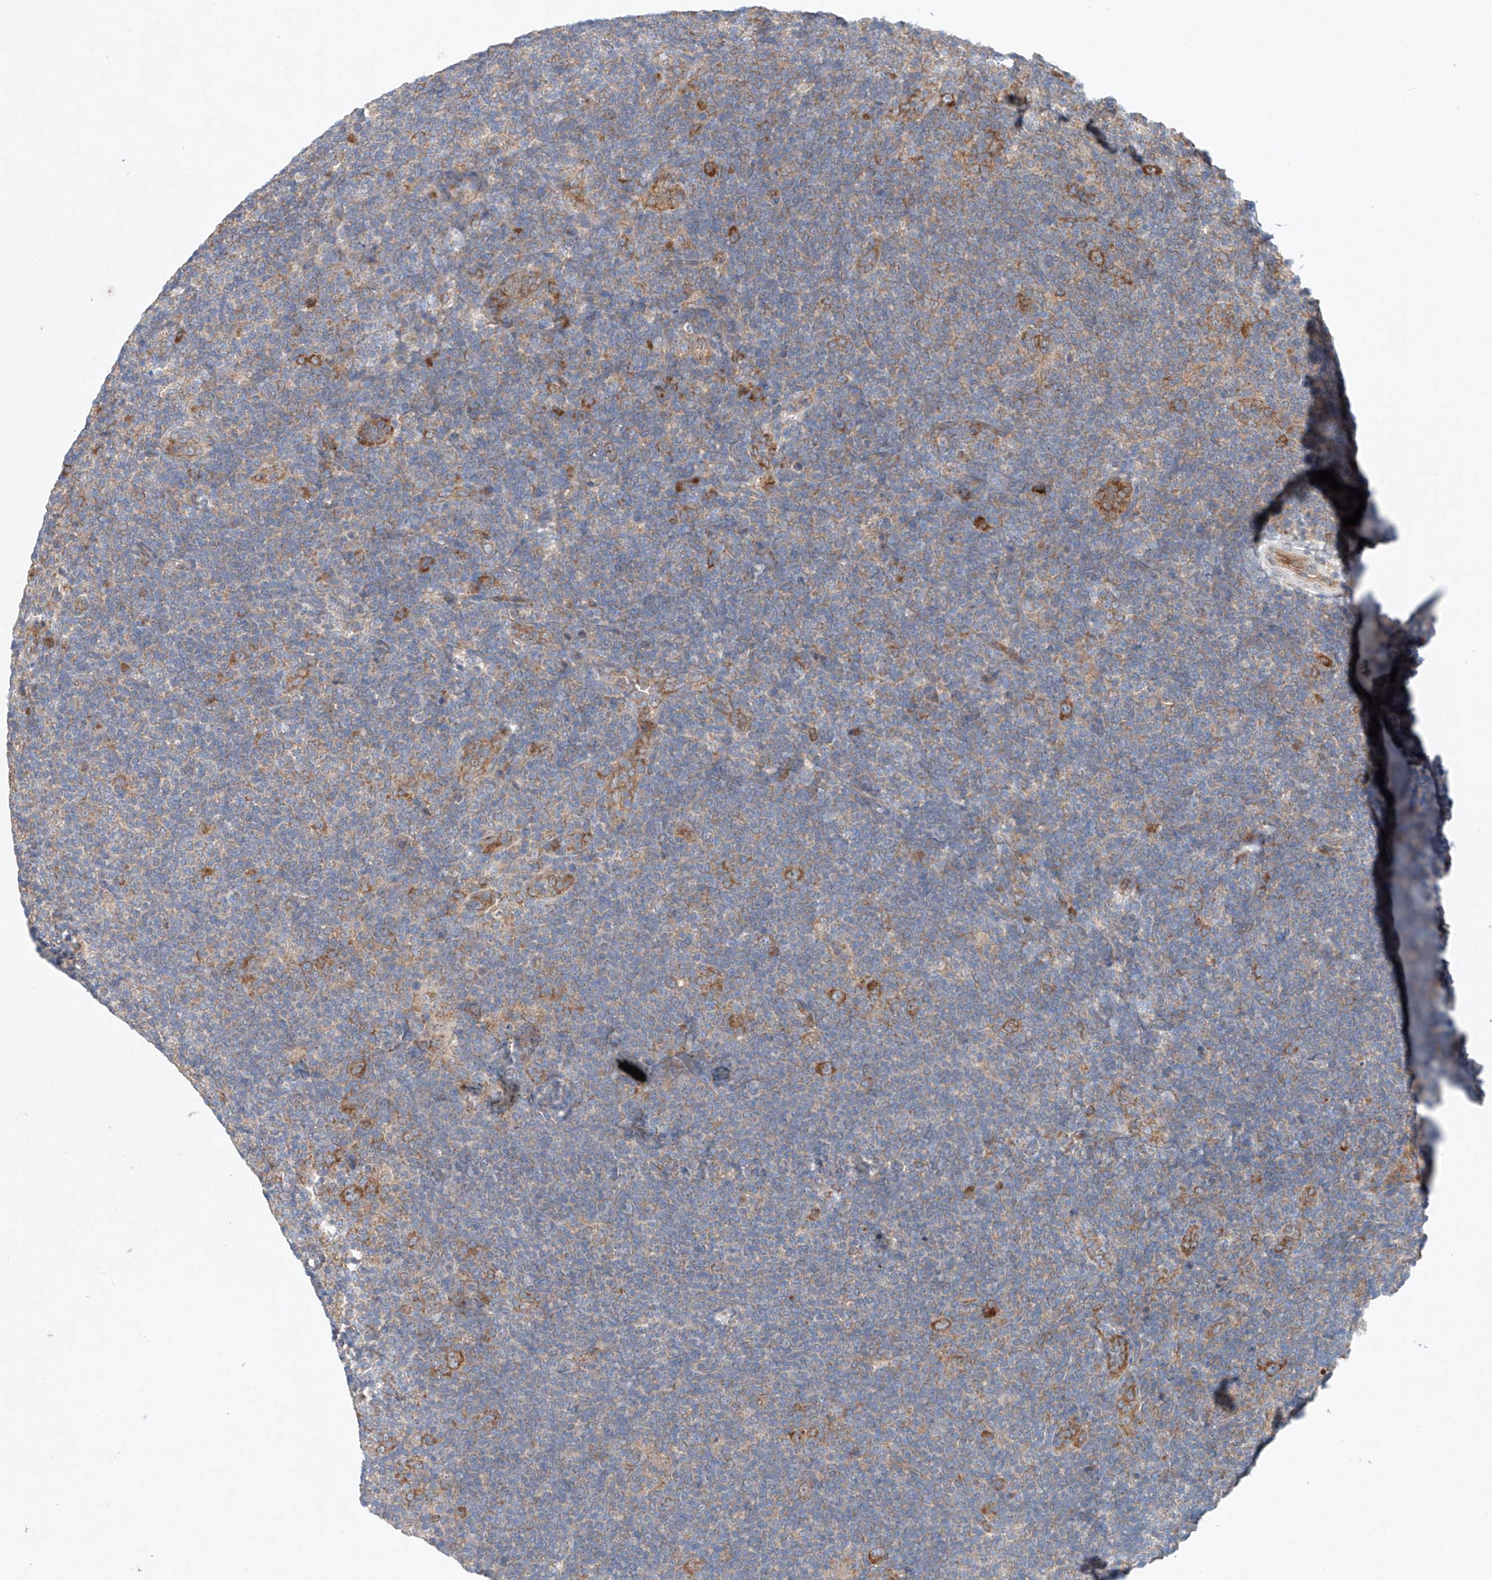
{"staining": {"intensity": "strong", "quantity": ">75%", "location": "cytoplasmic/membranous"}, "tissue": "lymphoma", "cell_type": "Tumor cells", "image_type": "cancer", "snomed": [{"axis": "morphology", "description": "Hodgkin's disease, NOS"}, {"axis": "topography", "description": "Lymph node"}], "caption": "A high-resolution micrograph shows immunohistochemistry (IHC) staining of lymphoma, which demonstrates strong cytoplasmic/membranous positivity in approximately >75% of tumor cells. (Brightfield microscopy of DAB IHC at high magnification).", "gene": "FASTK", "patient": {"sex": "female", "age": 57}}